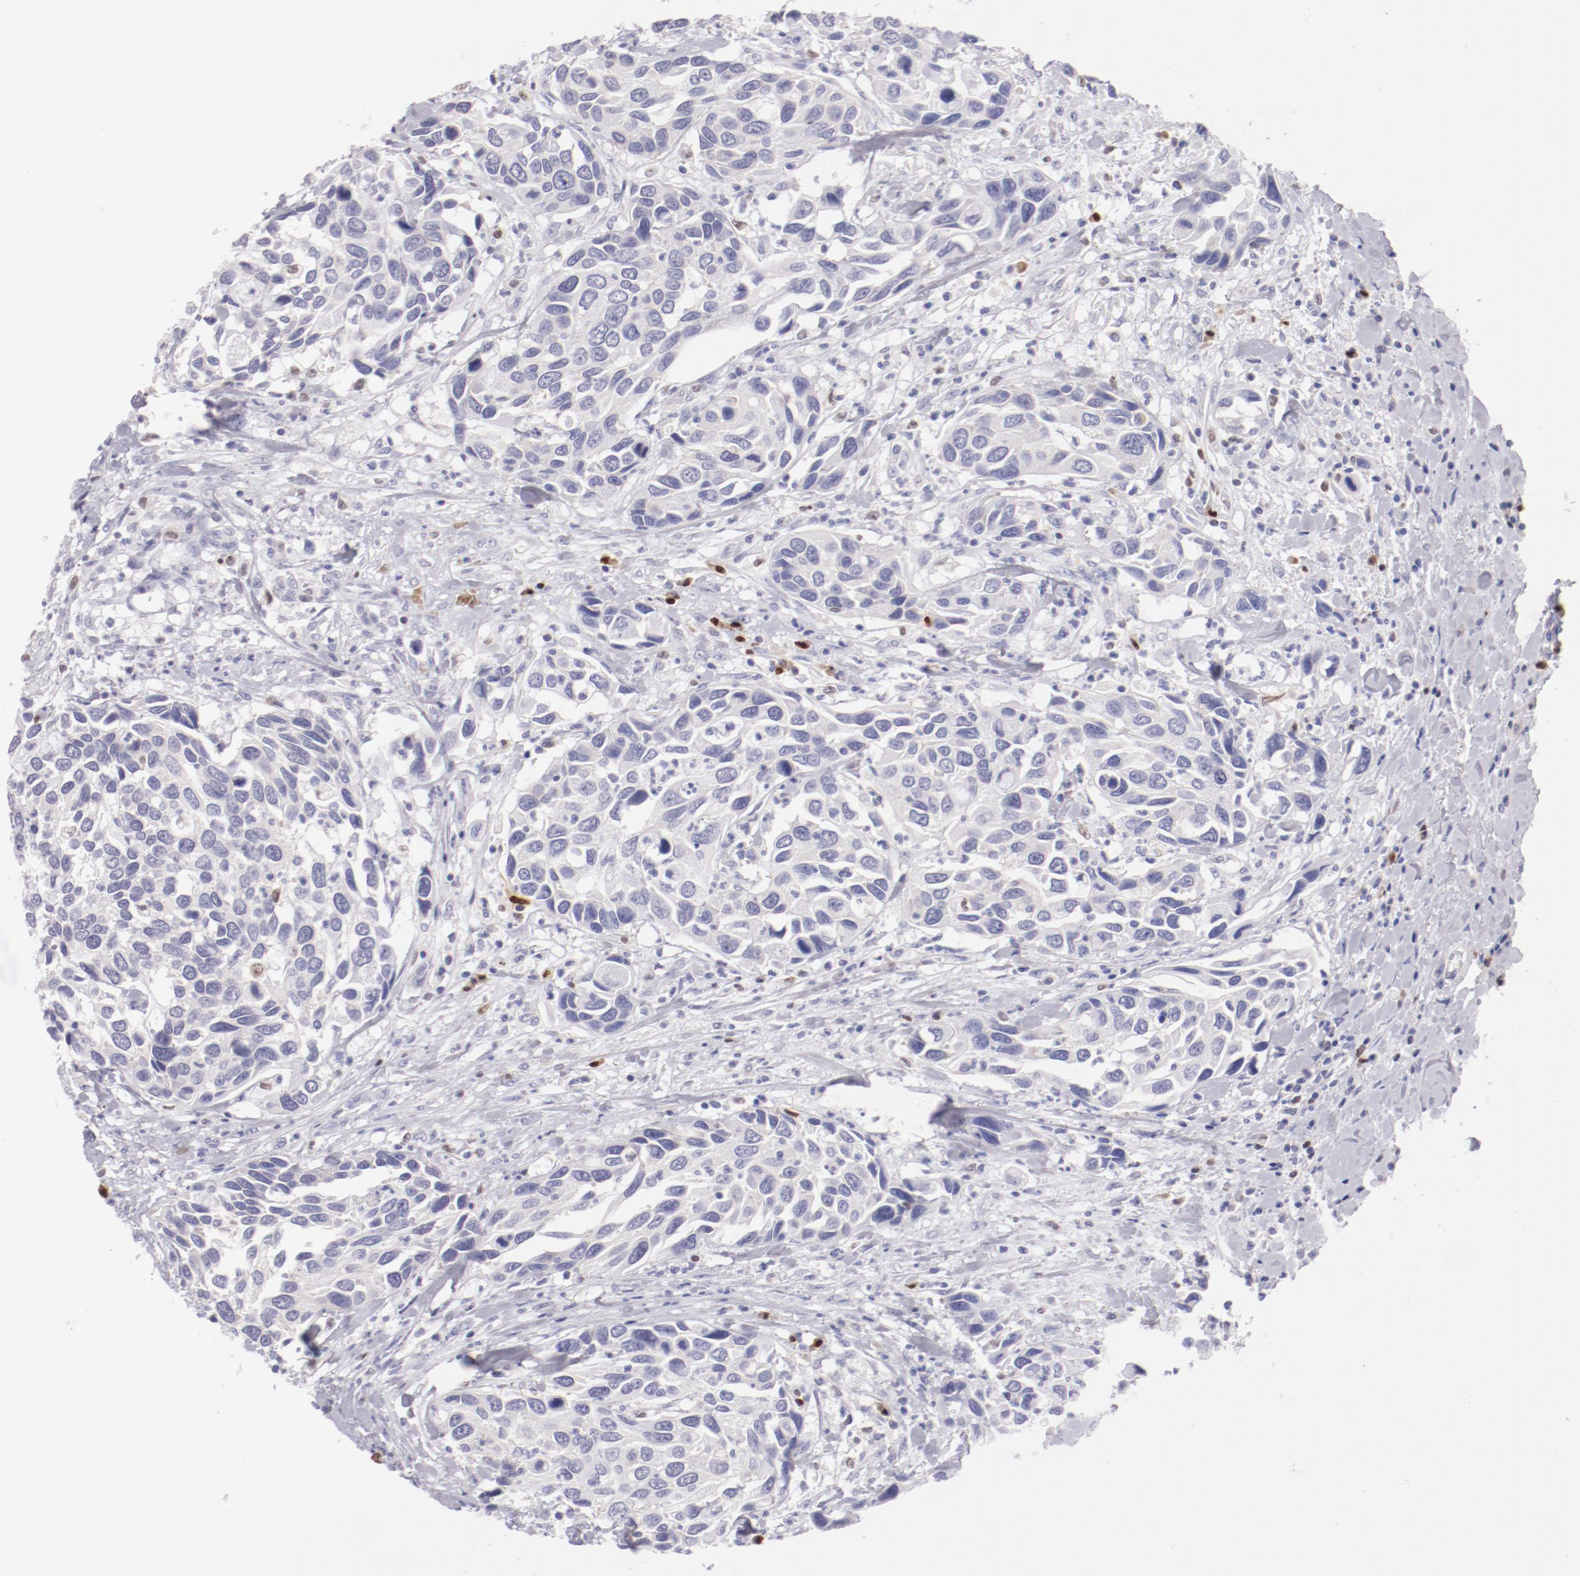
{"staining": {"intensity": "negative", "quantity": "none", "location": "none"}, "tissue": "urothelial cancer", "cell_type": "Tumor cells", "image_type": "cancer", "snomed": [{"axis": "morphology", "description": "Urothelial carcinoma, High grade"}, {"axis": "topography", "description": "Urinary bladder"}], "caption": "The image shows no significant positivity in tumor cells of high-grade urothelial carcinoma.", "gene": "IRF8", "patient": {"sex": "male", "age": 66}}